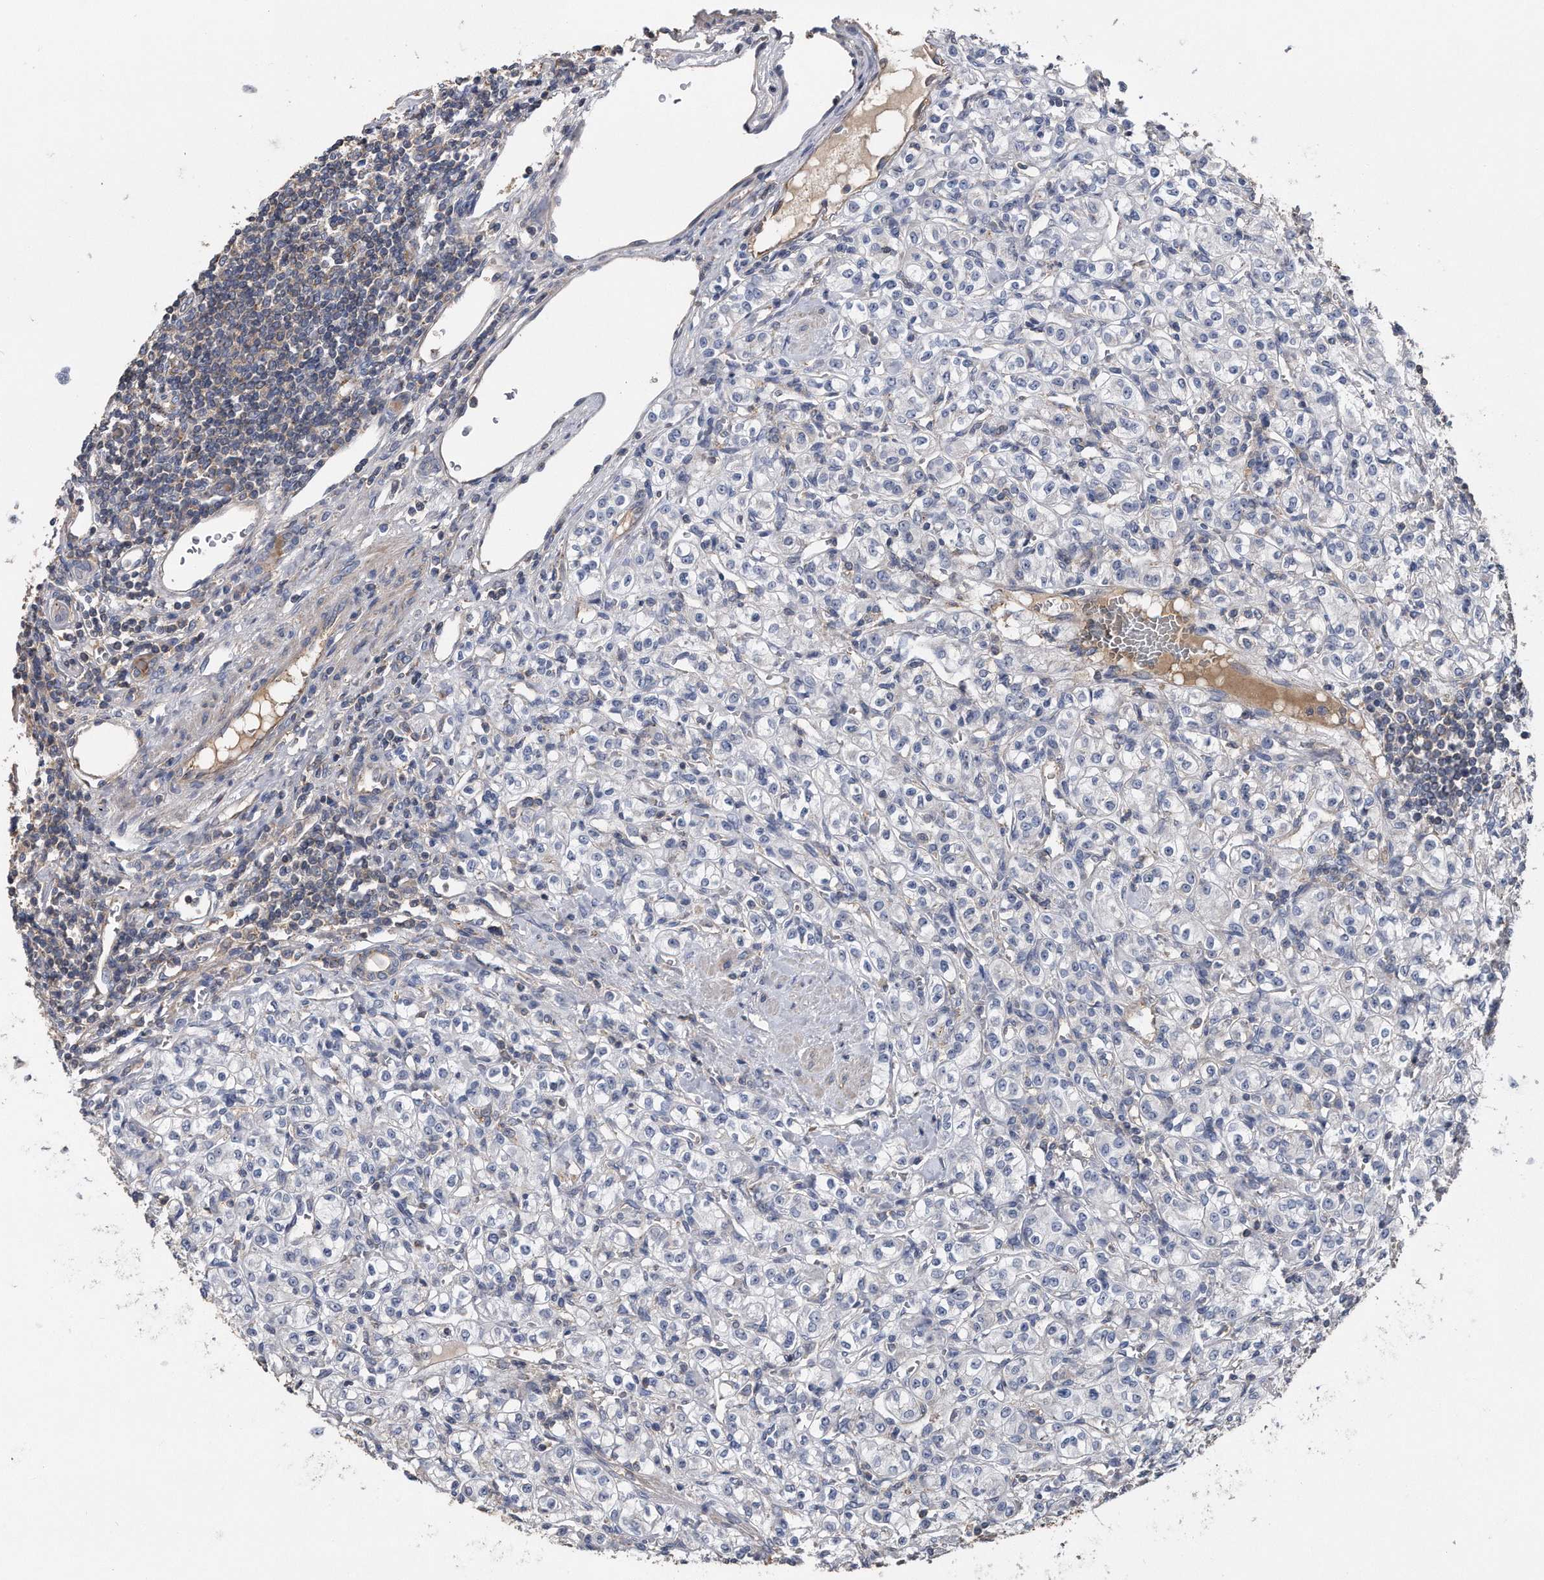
{"staining": {"intensity": "moderate", "quantity": "<25%", "location": "cytoplasmic/membranous"}, "tissue": "renal cancer", "cell_type": "Tumor cells", "image_type": "cancer", "snomed": [{"axis": "morphology", "description": "Adenocarcinoma, NOS"}, {"axis": "topography", "description": "Kidney"}], "caption": "The immunohistochemical stain labels moderate cytoplasmic/membranous positivity in tumor cells of renal cancer tissue.", "gene": "KCND3", "patient": {"sex": "male", "age": 77}}